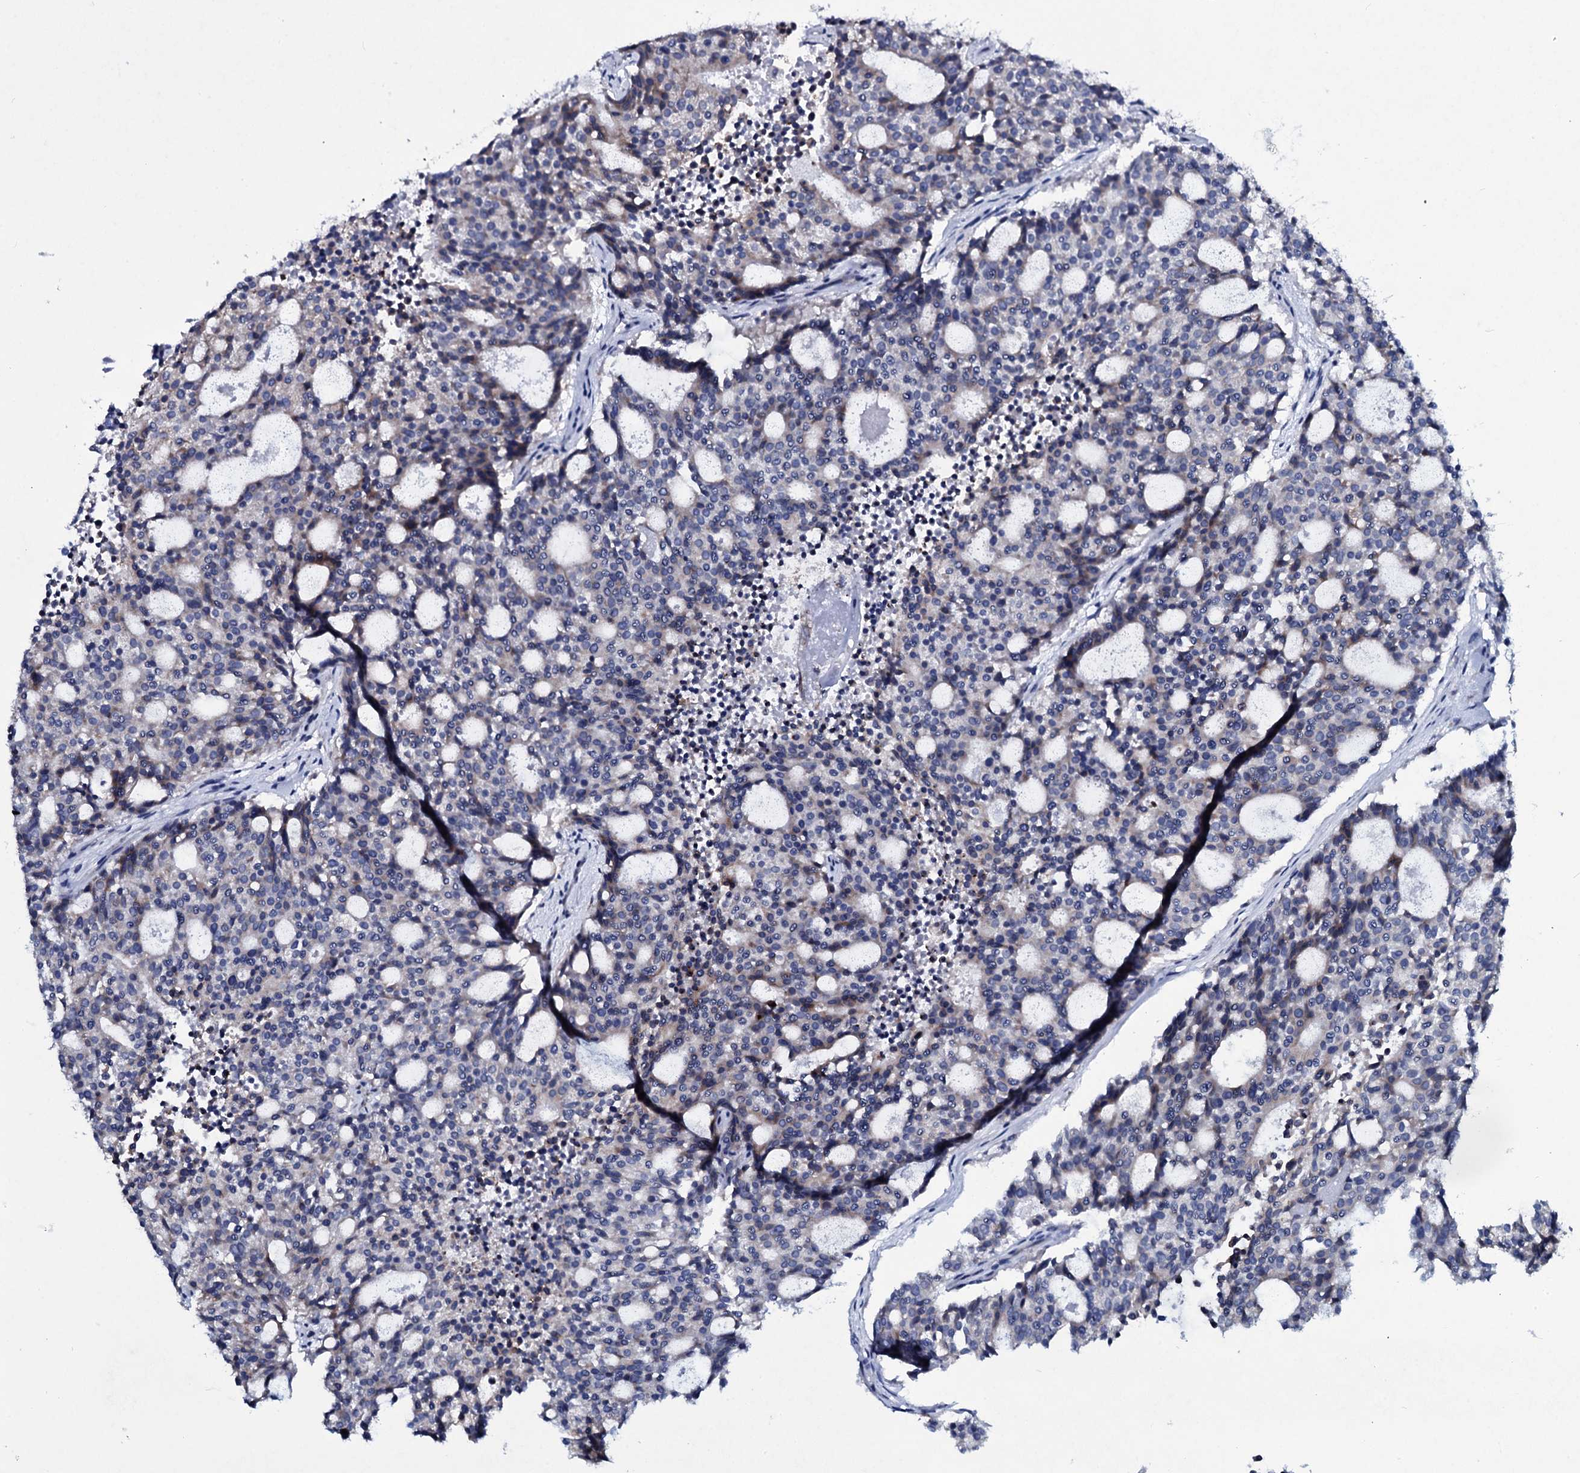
{"staining": {"intensity": "weak", "quantity": "<25%", "location": "cytoplasmic/membranous"}, "tissue": "carcinoid", "cell_type": "Tumor cells", "image_type": "cancer", "snomed": [{"axis": "morphology", "description": "Carcinoid, malignant, NOS"}, {"axis": "topography", "description": "Pancreas"}], "caption": "DAB (3,3'-diaminobenzidine) immunohistochemical staining of human malignant carcinoid reveals no significant positivity in tumor cells. (Brightfield microscopy of DAB (3,3'-diaminobenzidine) immunohistochemistry at high magnification).", "gene": "TPGS2", "patient": {"sex": "female", "age": 54}}